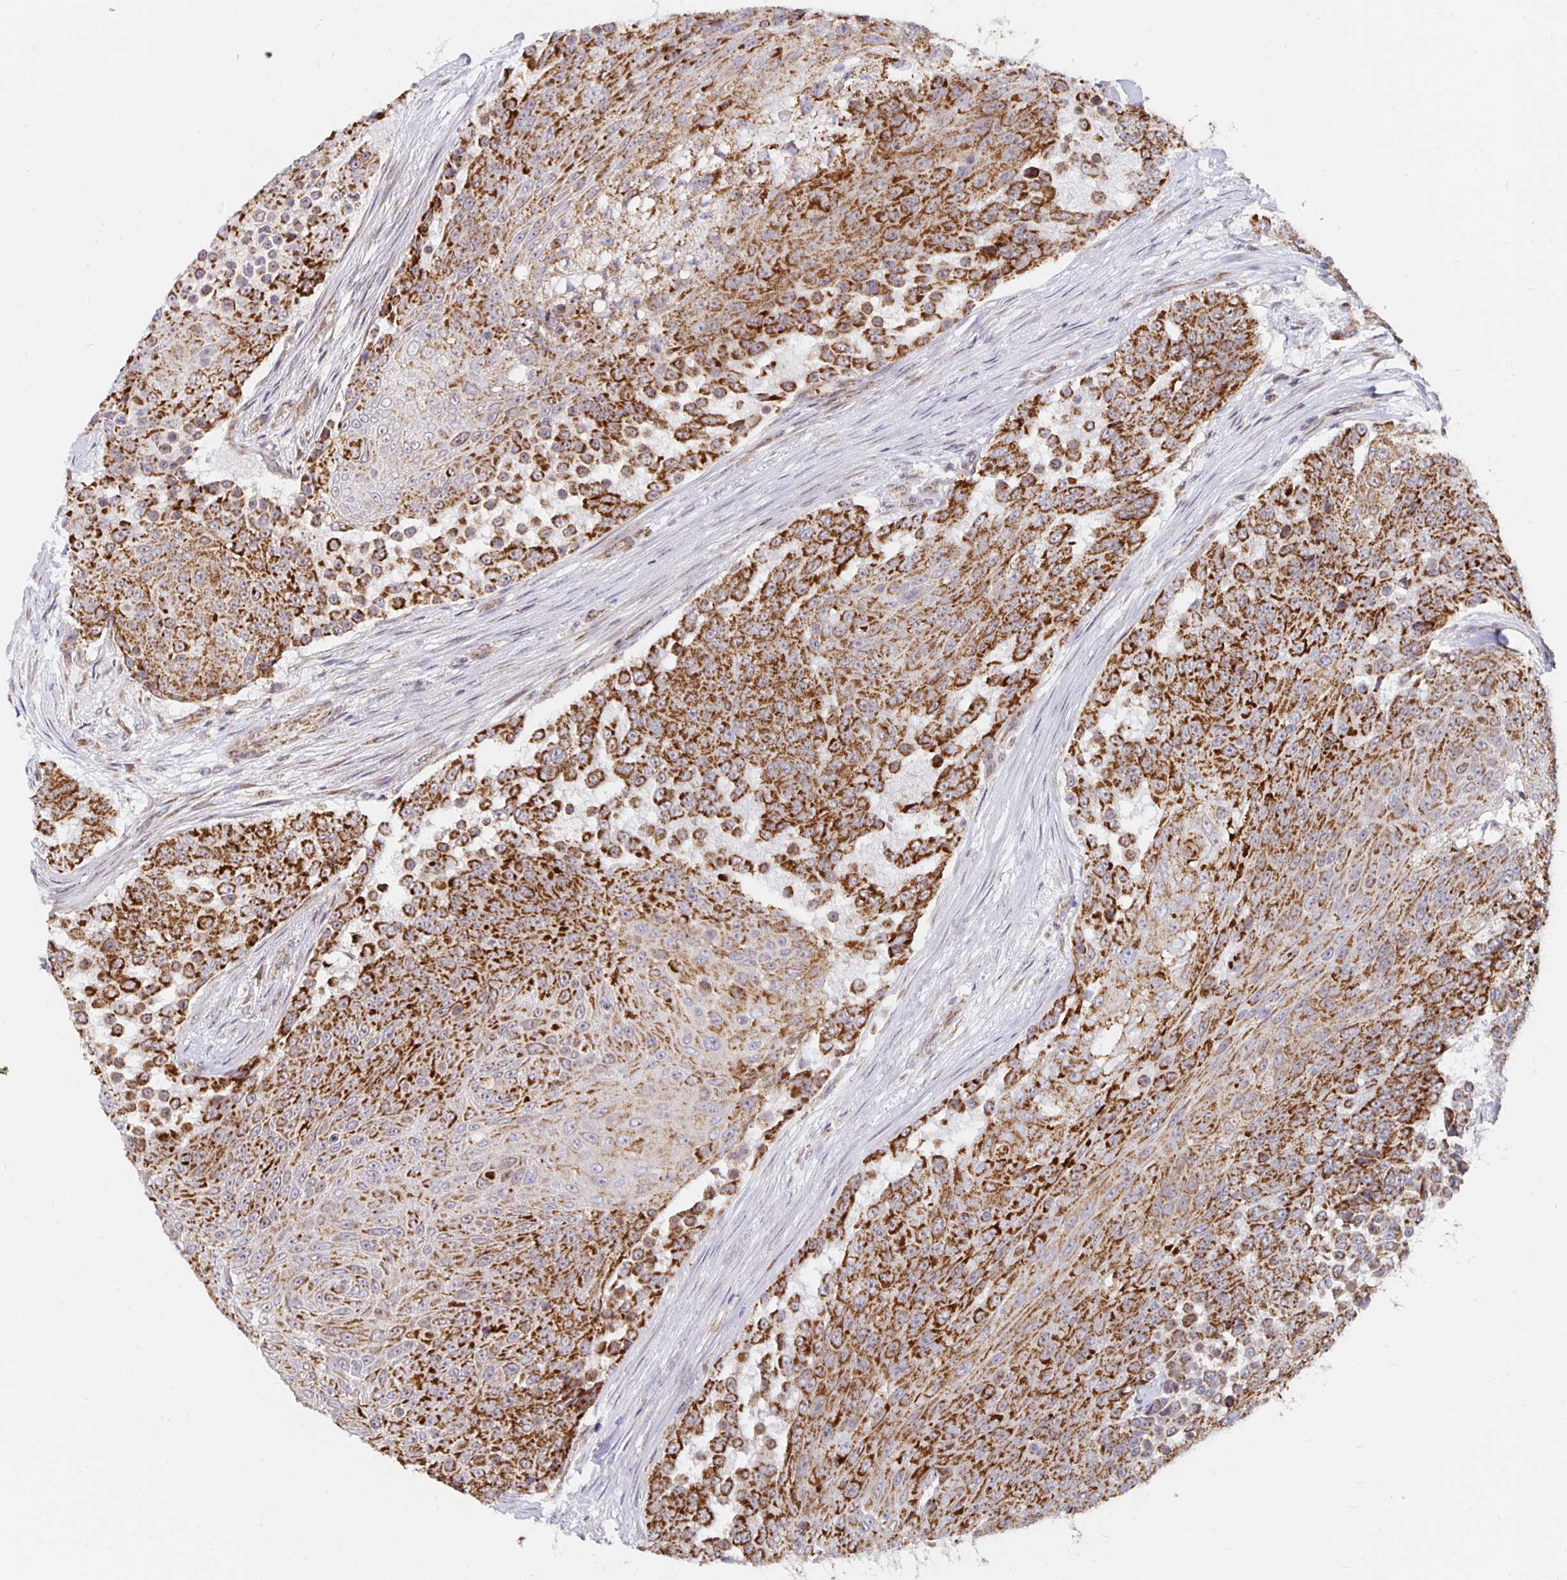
{"staining": {"intensity": "strong", "quantity": ">75%", "location": "cytoplasmic/membranous"}, "tissue": "urothelial cancer", "cell_type": "Tumor cells", "image_type": "cancer", "snomed": [{"axis": "morphology", "description": "Urothelial carcinoma, High grade"}, {"axis": "topography", "description": "Urinary bladder"}], "caption": "Protein staining reveals strong cytoplasmic/membranous positivity in approximately >75% of tumor cells in urothelial cancer.", "gene": "MRPL28", "patient": {"sex": "female", "age": 63}}